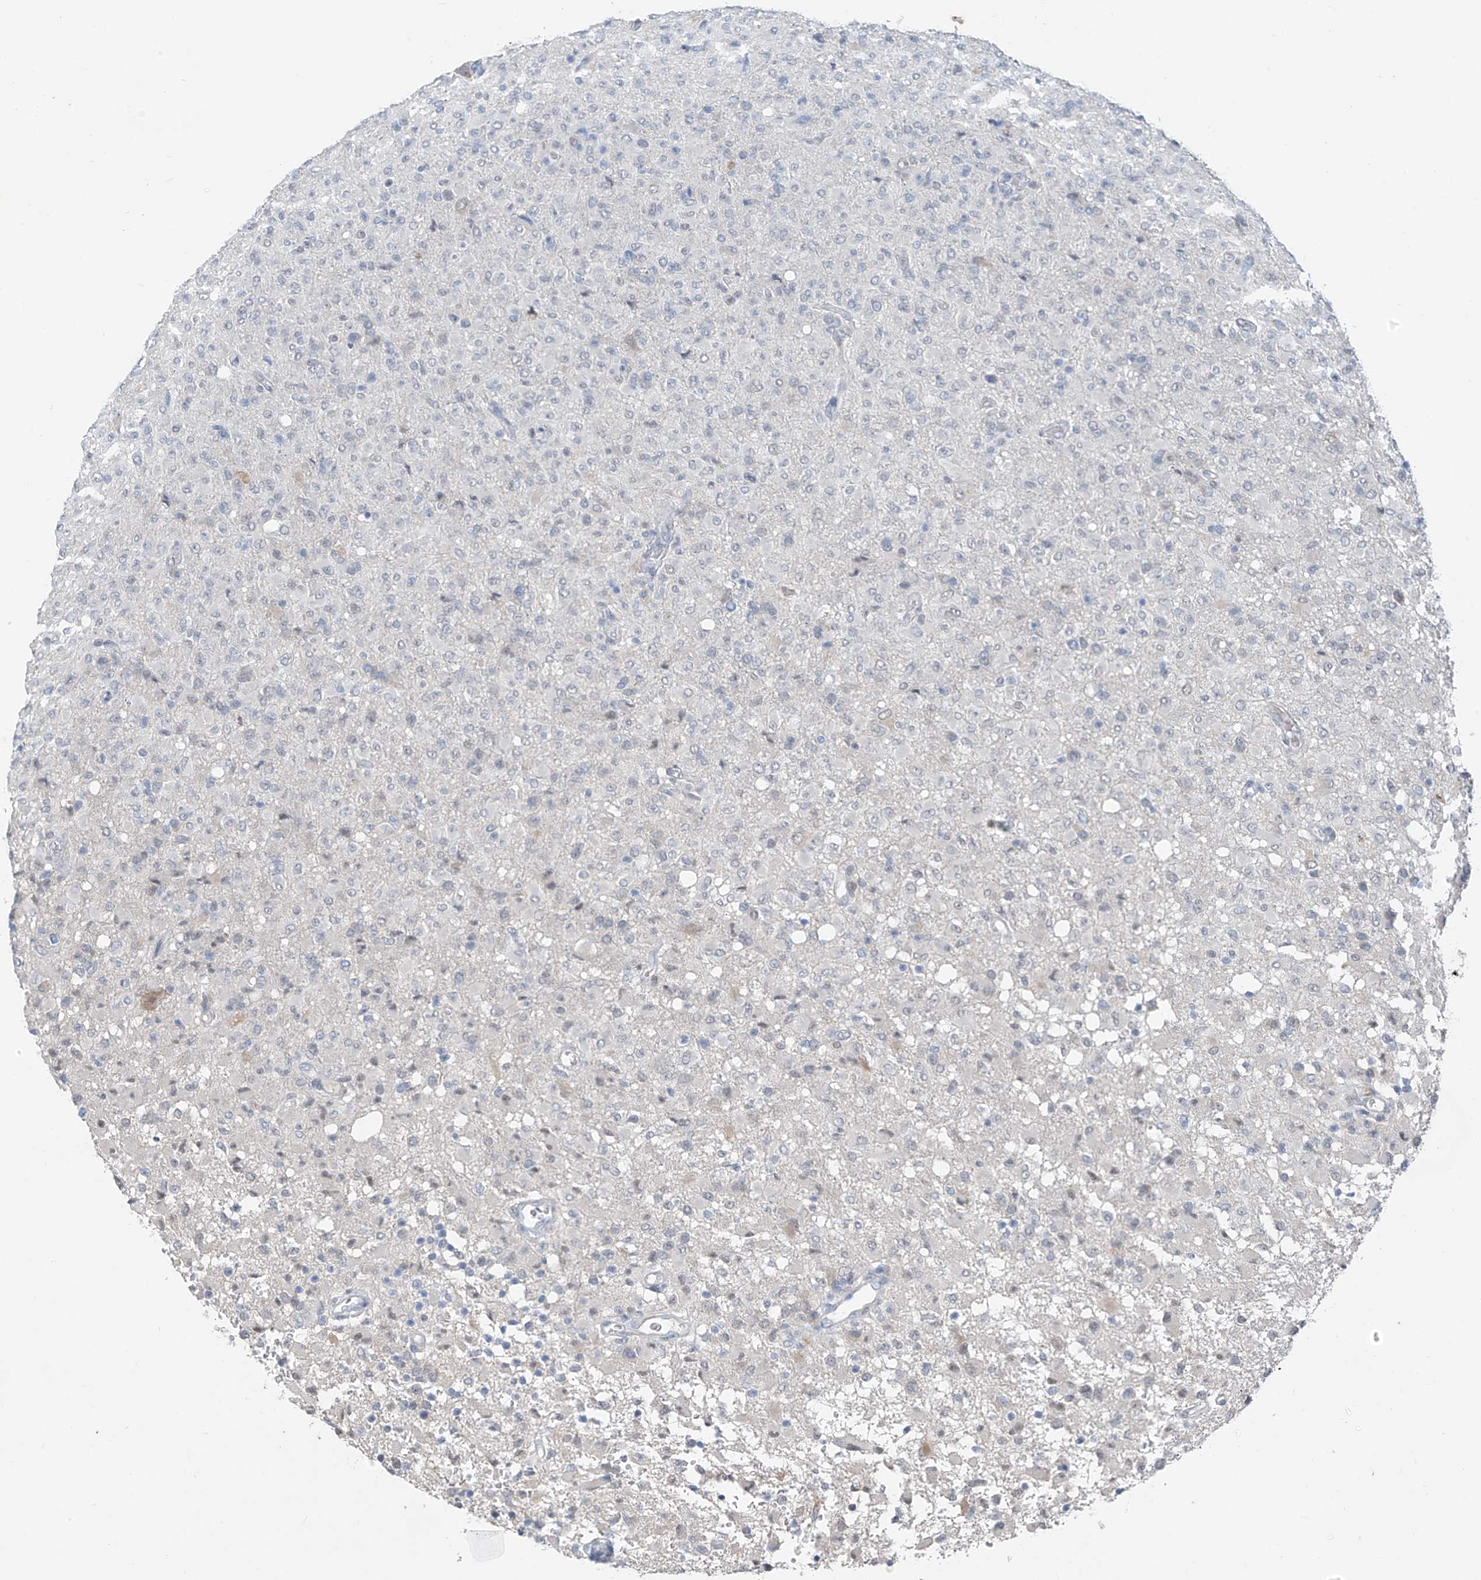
{"staining": {"intensity": "negative", "quantity": "none", "location": "none"}, "tissue": "glioma", "cell_type": "Tumor cells", "image_type": "cancer", "snomed": [{"axis": "morphology", "description": "Glioma, malignant, High grade"}, {"axis": "topography", "description": "Brain"}], "caption": "Immunohistochemistry histopathology image of human glioma stained for a protein (brown), which shows no positivity in tumor cells.", "gene": "CYP4V2", "patient": {"sex": "female", "age": 57}}